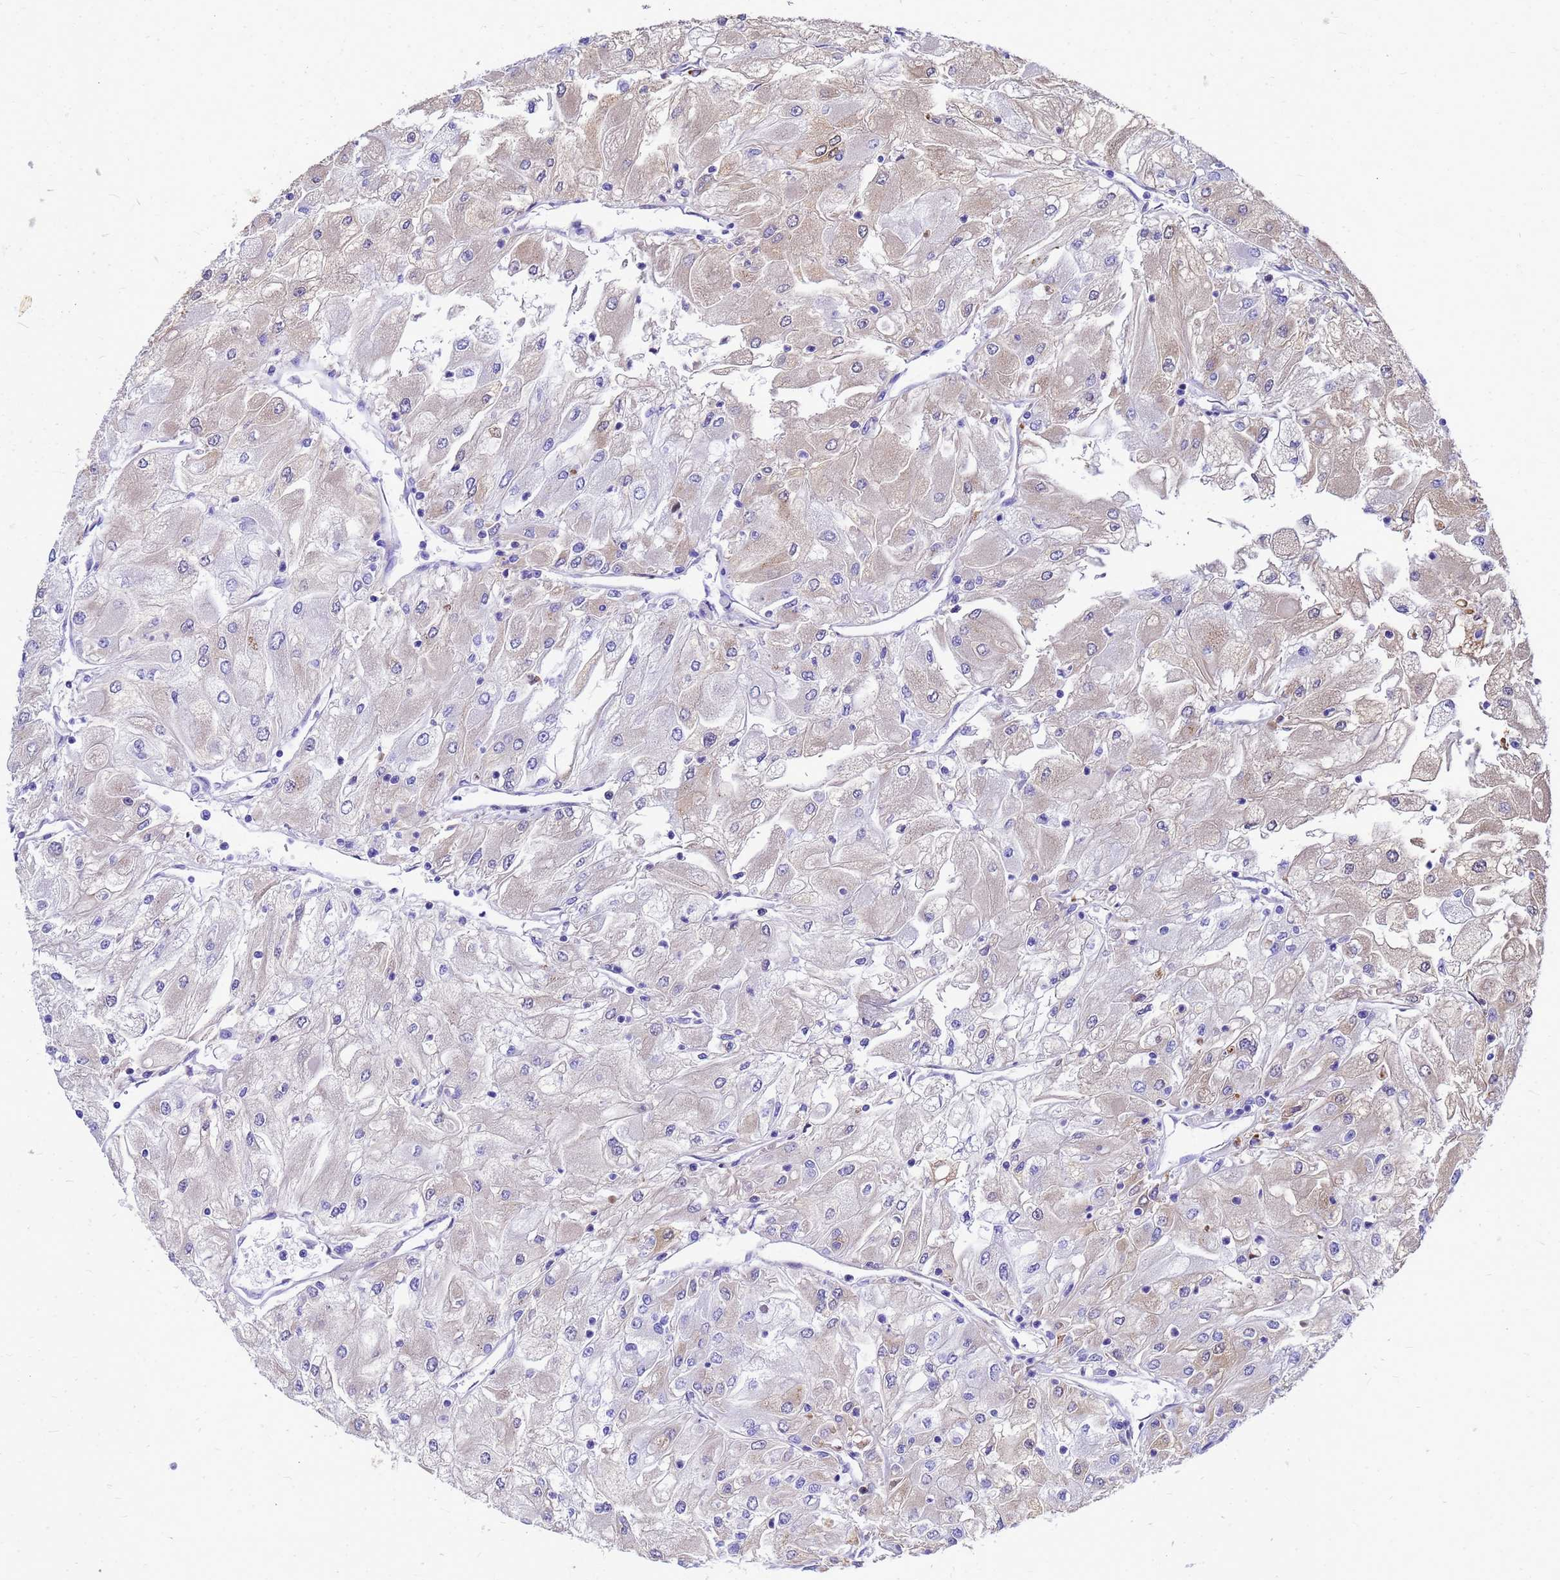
{"staining": {"intensity": "weak", "quantity": "25%-75%", "location": "cytoplasmic/membranous"}, "tissue": "renal cancer", "cell_type": "Tumor cells", "image_type": "cancer", "snomed": [{"axis": "morphology", "description": "Adenocarcinoma, NOS"}, {"axis": "topography", "description": "Kidney"}], "caption": "Immunohistochemistry (IHC) histopathology image of human renal cancer stained for a protein (brown), which displays low levels of weak cytoplasmic/membranous expression in about 25%-75% of tumor cells.", "gene": "OR52E2", "patient": {"sex": "male", "age": 80}}